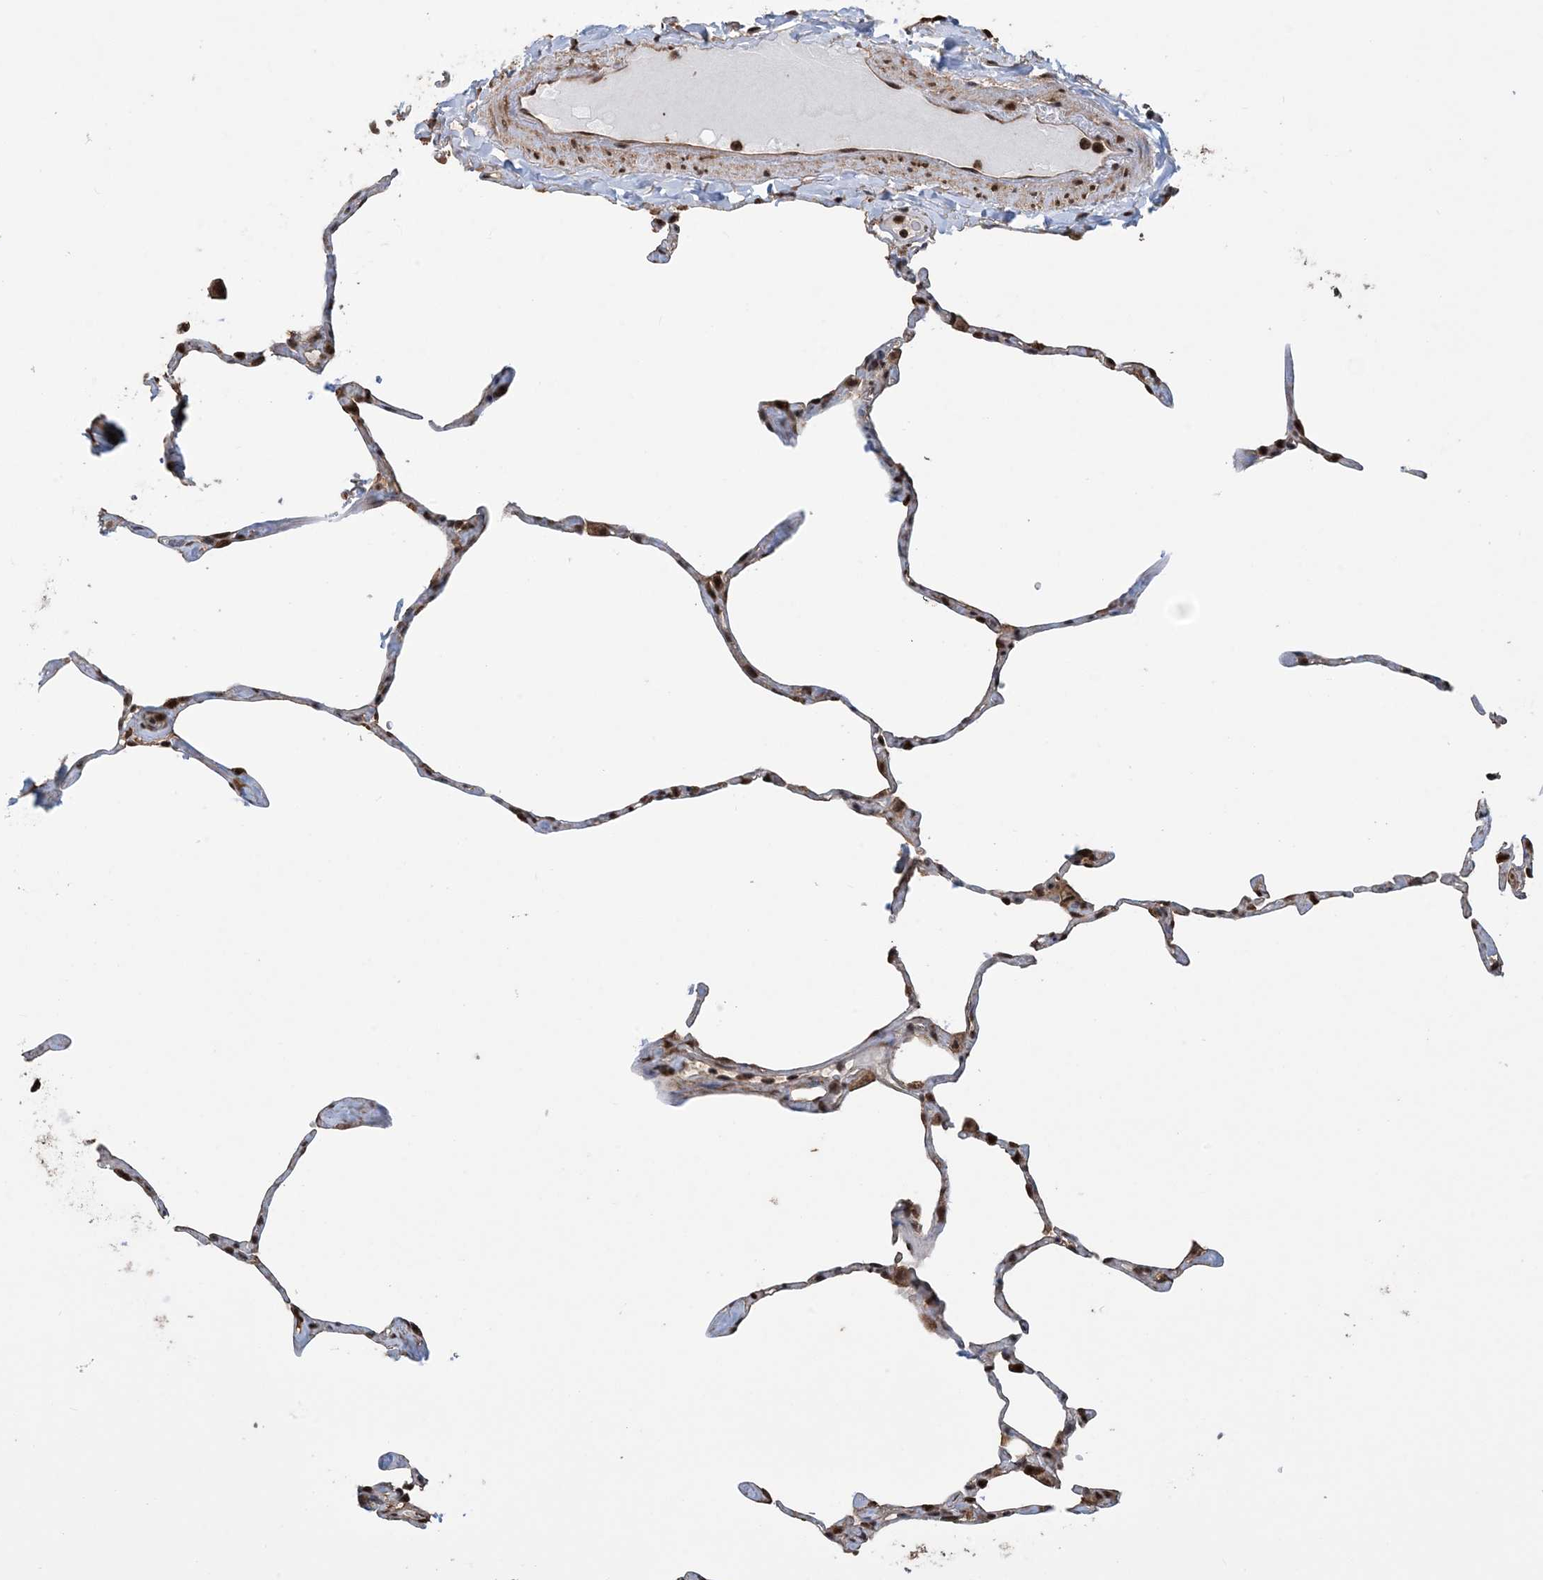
{"staining": {"intensity": "moderate", "quantity": "<25%", "location": "cytoplasmic/membranous,nuclear"}, "tissue": "lung", "cell_type": "Alveolar cells", "image_type": "normal", "snomed": [{"axis": "morphology", "description": "Normal tissue, NOS"}, {"axis": "topography", "description": "Lung"}], "caption": "Immunohistochemistry staining of normal lung, which reveals low levels of moderate cytoplasmic/membranous,nuclear expression in approximately <25% of alveolar cells indicating moderate cytoplasmic/membranous,nuclear protein positivity. The staining was performed using DAB (3,3'-diaminobenzidine) (brown) for protein detection and nuclei were counterstained in hematoxylin (blue).", "gene": "HSPA1A", "patient": {"sex": "male", "age": 65}}